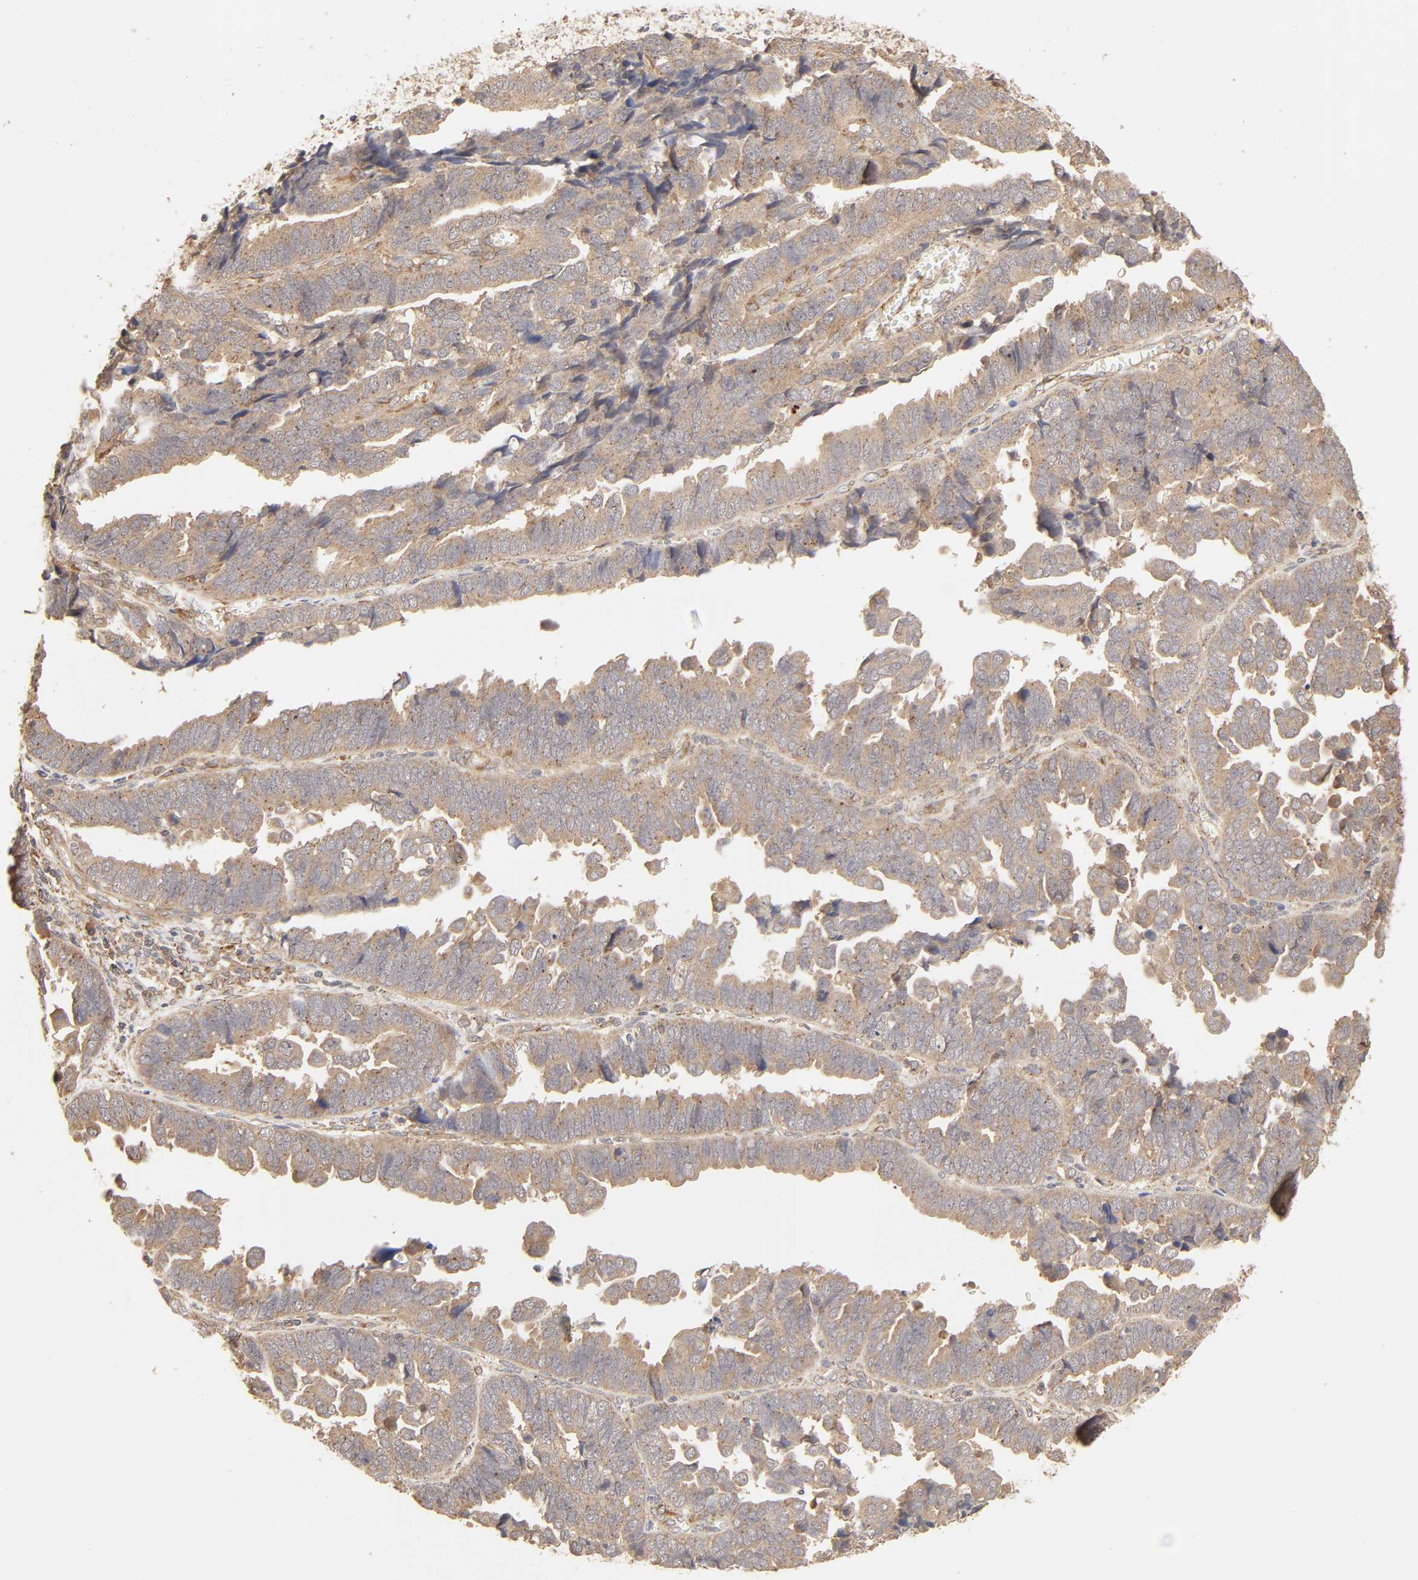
{"staining": {"intensity": "moderate", "quantity": ">75%", "location": "cytoplasmic/membranous"}, "tissue": "endometrial cancer", "cell_type": "Tumor cells", "image_type": "cancer", "snomed": [{"axis": "morphology", "description": "Adenocarcinoma, NOS"}, {"axis": "topography", "description": "Endometrium"}], "caption": "IHC histopathology image of endometrial cancer stained for a protein (brown), which shows medium levels of moderate cytoplasmic/membranous staining in approximately >75% of tumor cells.", "gene": "EPS8", "patient": {"sex": "female", "age": 75}}